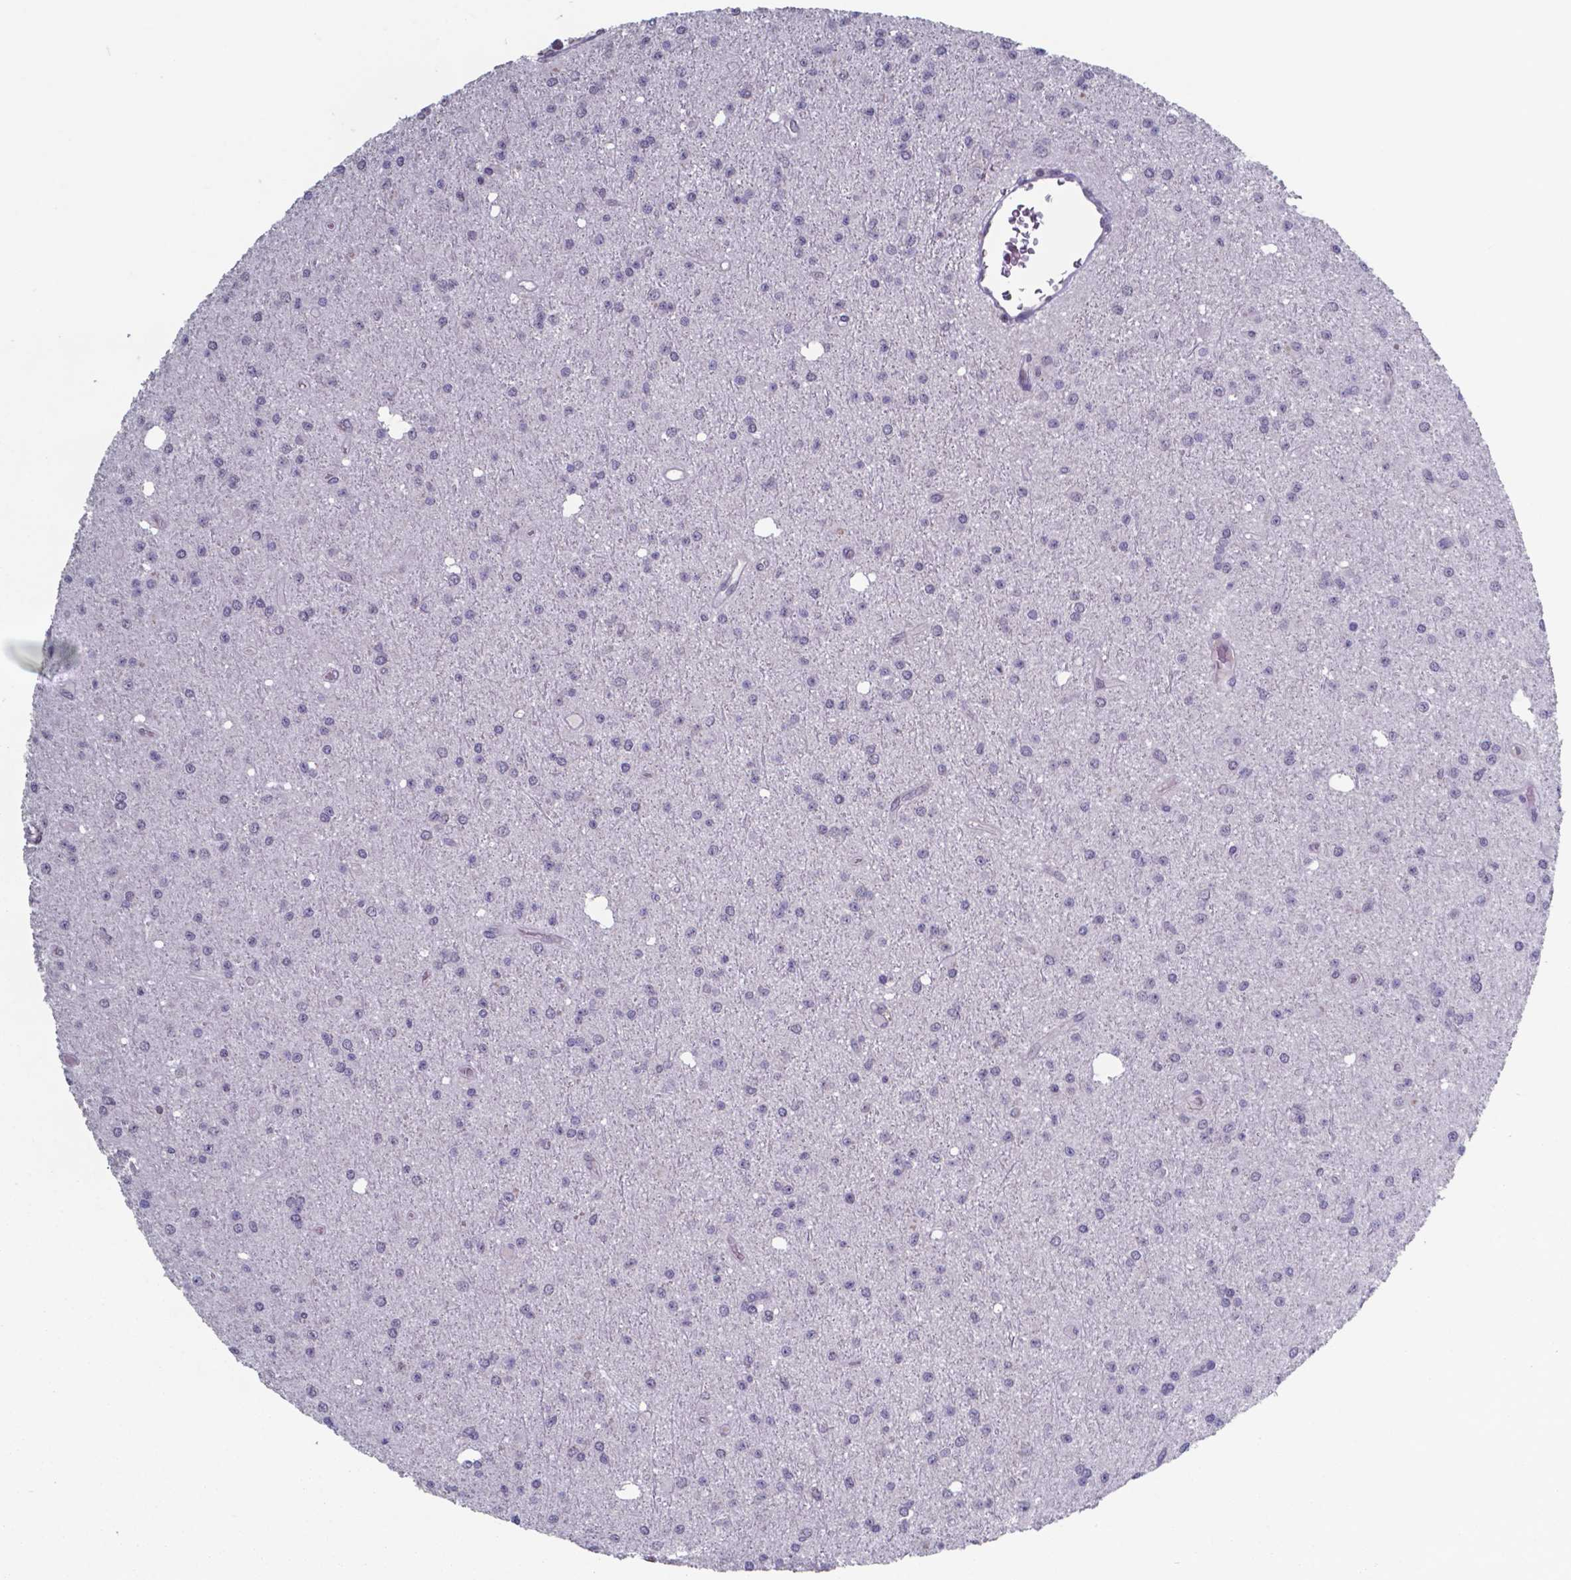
{"staining": {"intensity": "negative", "quantity": "none", "location": "none"}, "tissue": "glioma", "cell_type": "Tumor cells", "image_type": "cancer", "snomed": [{"axis": "morphology", "description": "Glioma, malignant, Low grade"}, {"axis": "topography", "description": "Brain"}], "caption": "Tumor cells show no significant staining in glioma. (DAB (3,3'-diaminobenzidine) IHC, high magnification).", "gene": "TDP2", "patient": {"sex": "male", "age": 27}}